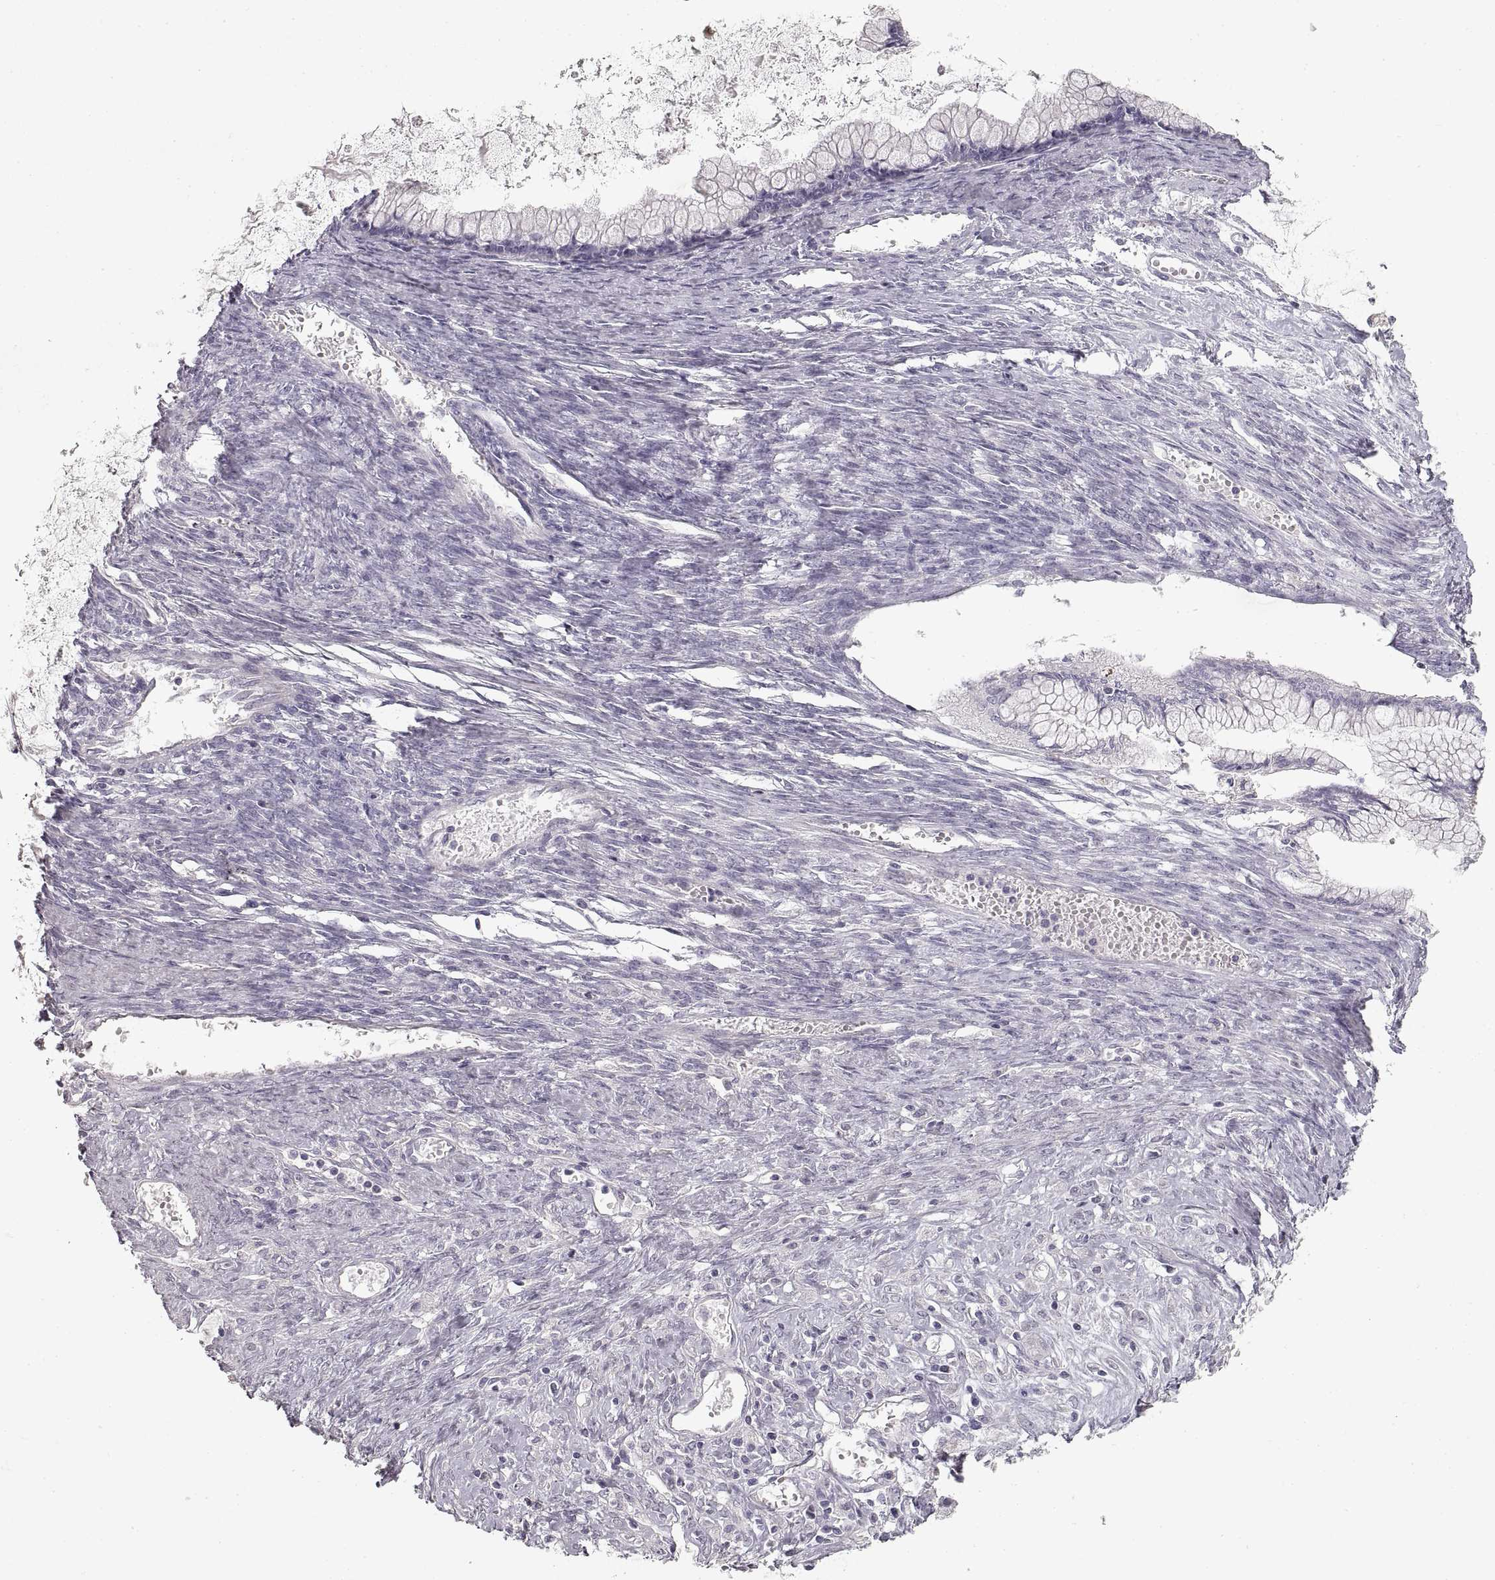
{"staining": {"intensity": "negative", "quantity": "none", "location": "none"}, "tissue": "ovarian cancer", "cell_type": "Tumor cells", "image_type": "cancer", "snomed": [{"axis": "morphology", "description": "Cystadenocarcinoma, mucinous, NOS"}, {"axis": "topography", "description": "Ovary"}], "caption": "The histopathology image exhibits no significant staining in tumor cells of ovarian cancer.", "gene": "ZP3", "patient": {"sex": "female", "age": 67}}